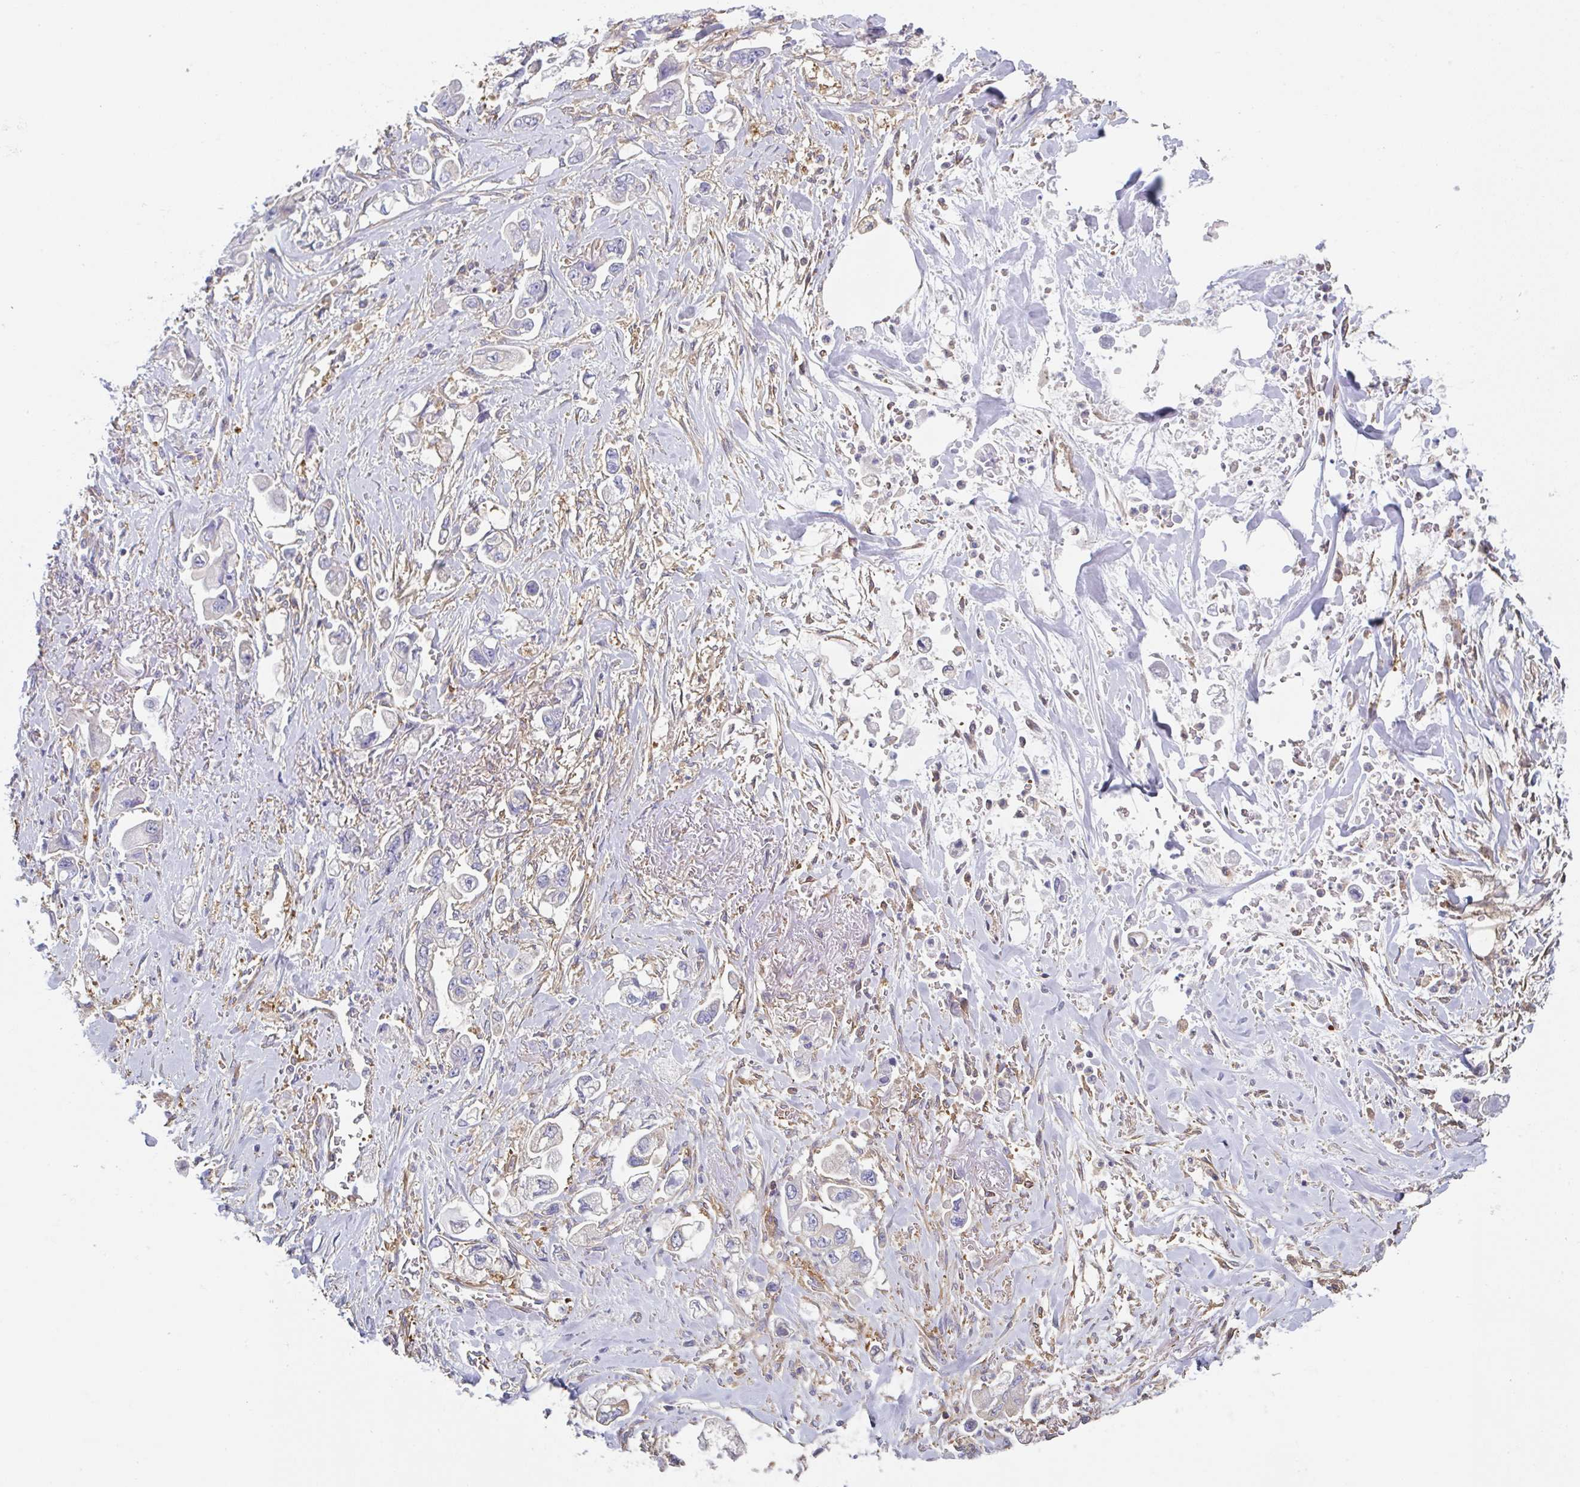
{"staining": {"intensity": "negative", "quantity": "none", "location": "none"}, "tissue": "stomach cancer", "cell_type": "Tumor cells", "image_type": "cancer", "snomed": [{"axis": "morphology", "description": "Adenocarcinoma, NOS"}, {"axis": "topography", "description": "Stomach"}], "caption": "Tumor cells show no significant positivity in stomach cancer (adenocarcinoma). Nuclei are stained in blue.", "gene": "AMPD2", "patient": {"sex": "male", "age": 62}}